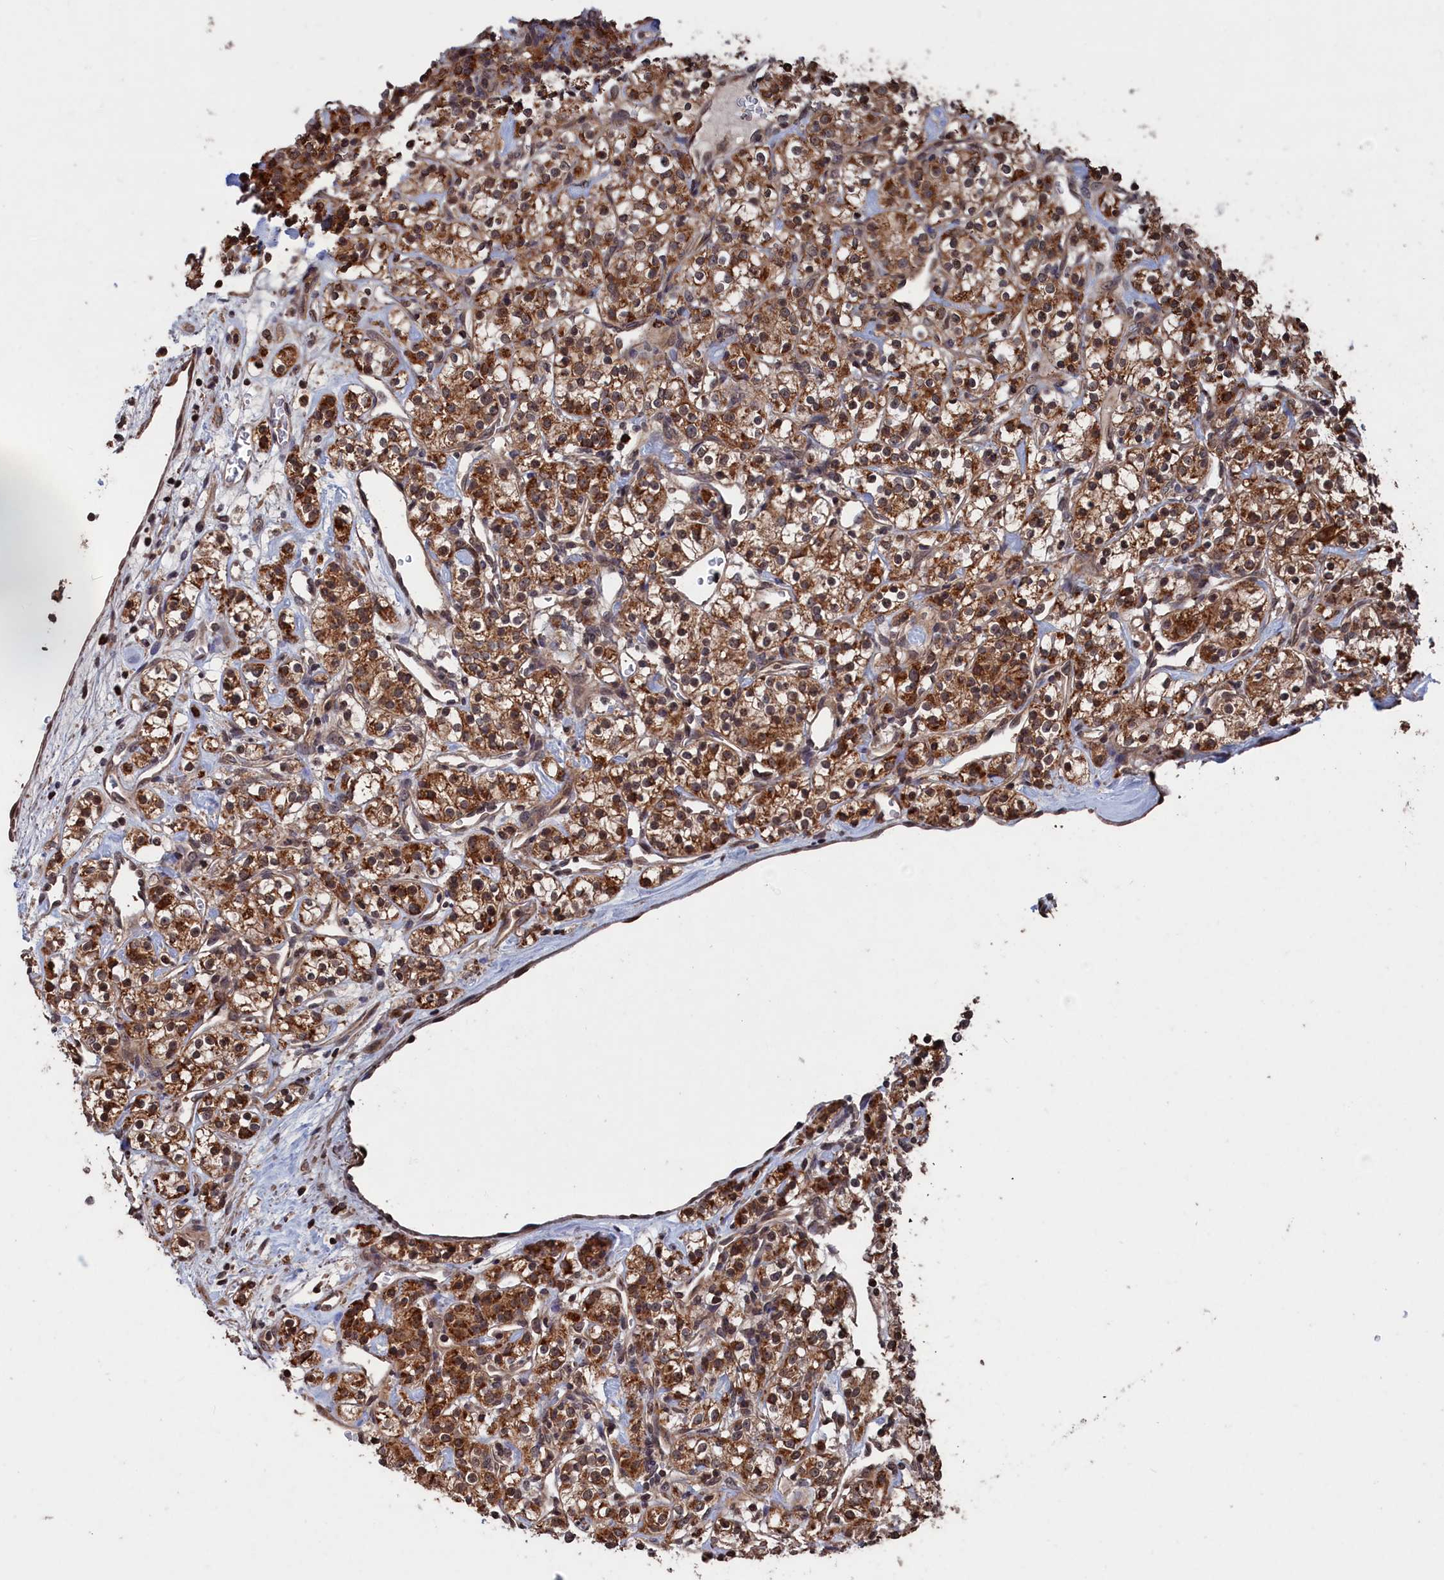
{"staining": {"intensity": "moderate", "quantity": ">75%", "location": "cytoplasmic/membranous"}, "tissue": "renal cancer", "cell_type": "Tumor cells", "image_type": "cancer", "snomed": [{"axis": "morphology", "description": "Adenocarcinoma, NOS"}, {"axis": "topography", "description": "Kidney"}], "caption": "A histopathology image showing moderate cytoplasmic/membranous positivity in approximately >75% of tumor cells in renal cancer, as visualized by brown immunohistochemical staining.", "gene": "PDE12", "patient": {"sex": "male", "age": 77}}